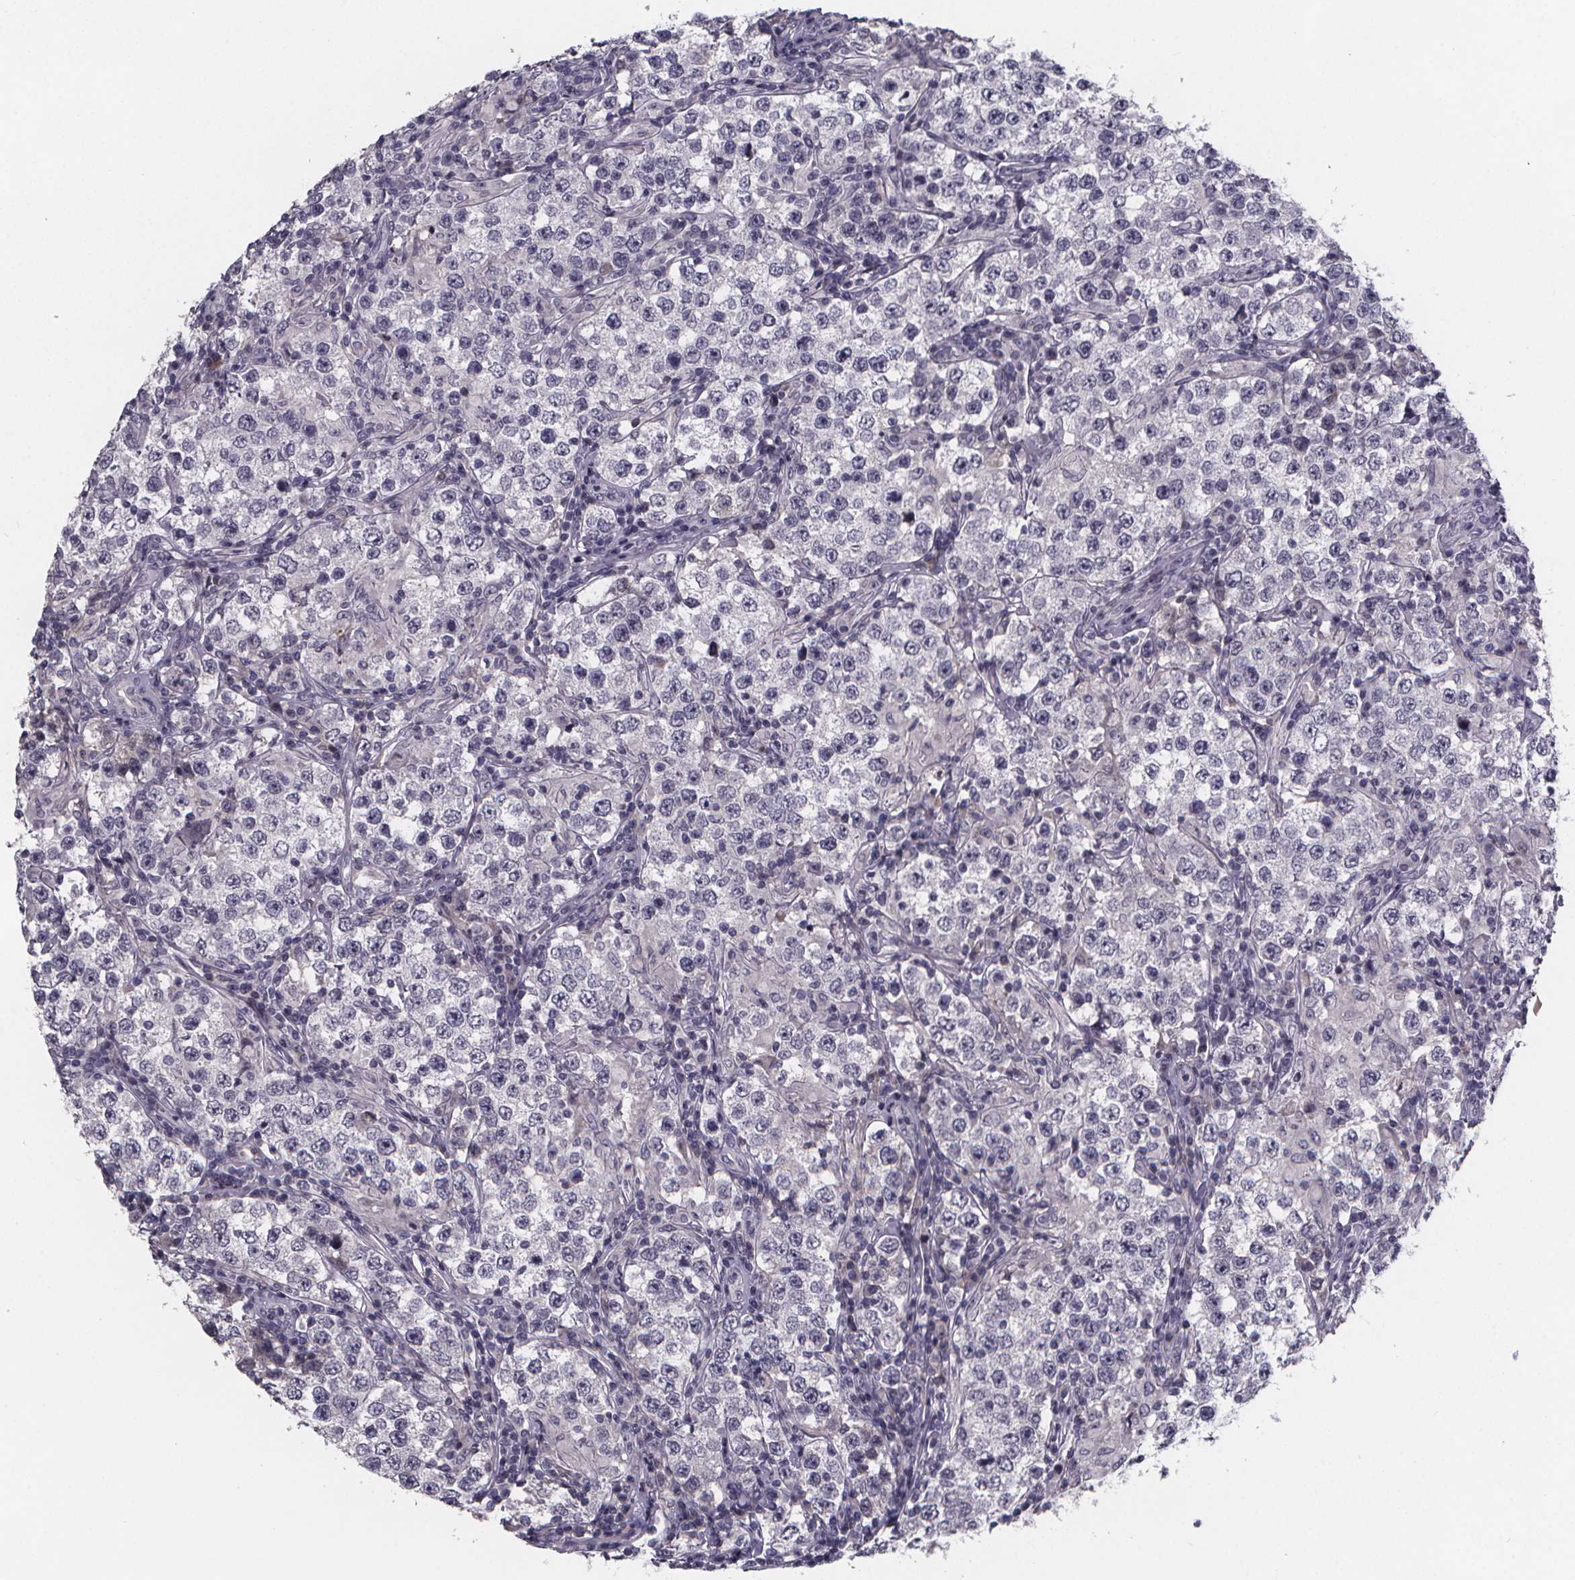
{"staining": {"intensity": "negative", "quantity": "none", "location": "none"}, "tissue": "testis cancer", "cell_type": "Tumor cells", "image_type": "cancer", "snomed": [{"axis": "morphology", "description": "Seminoma, NOS"}, {"axis": "morphology", "description": "Carcinoma, Embryonal, NOS"}, {"axis": "topography", "description": "Testis"}], "caption": "Tumor cells are negative for brown protein staining in embryonal carcinoma (testis).", "gene": "AGT", "patient": {"sex": "male", "age": 41}}